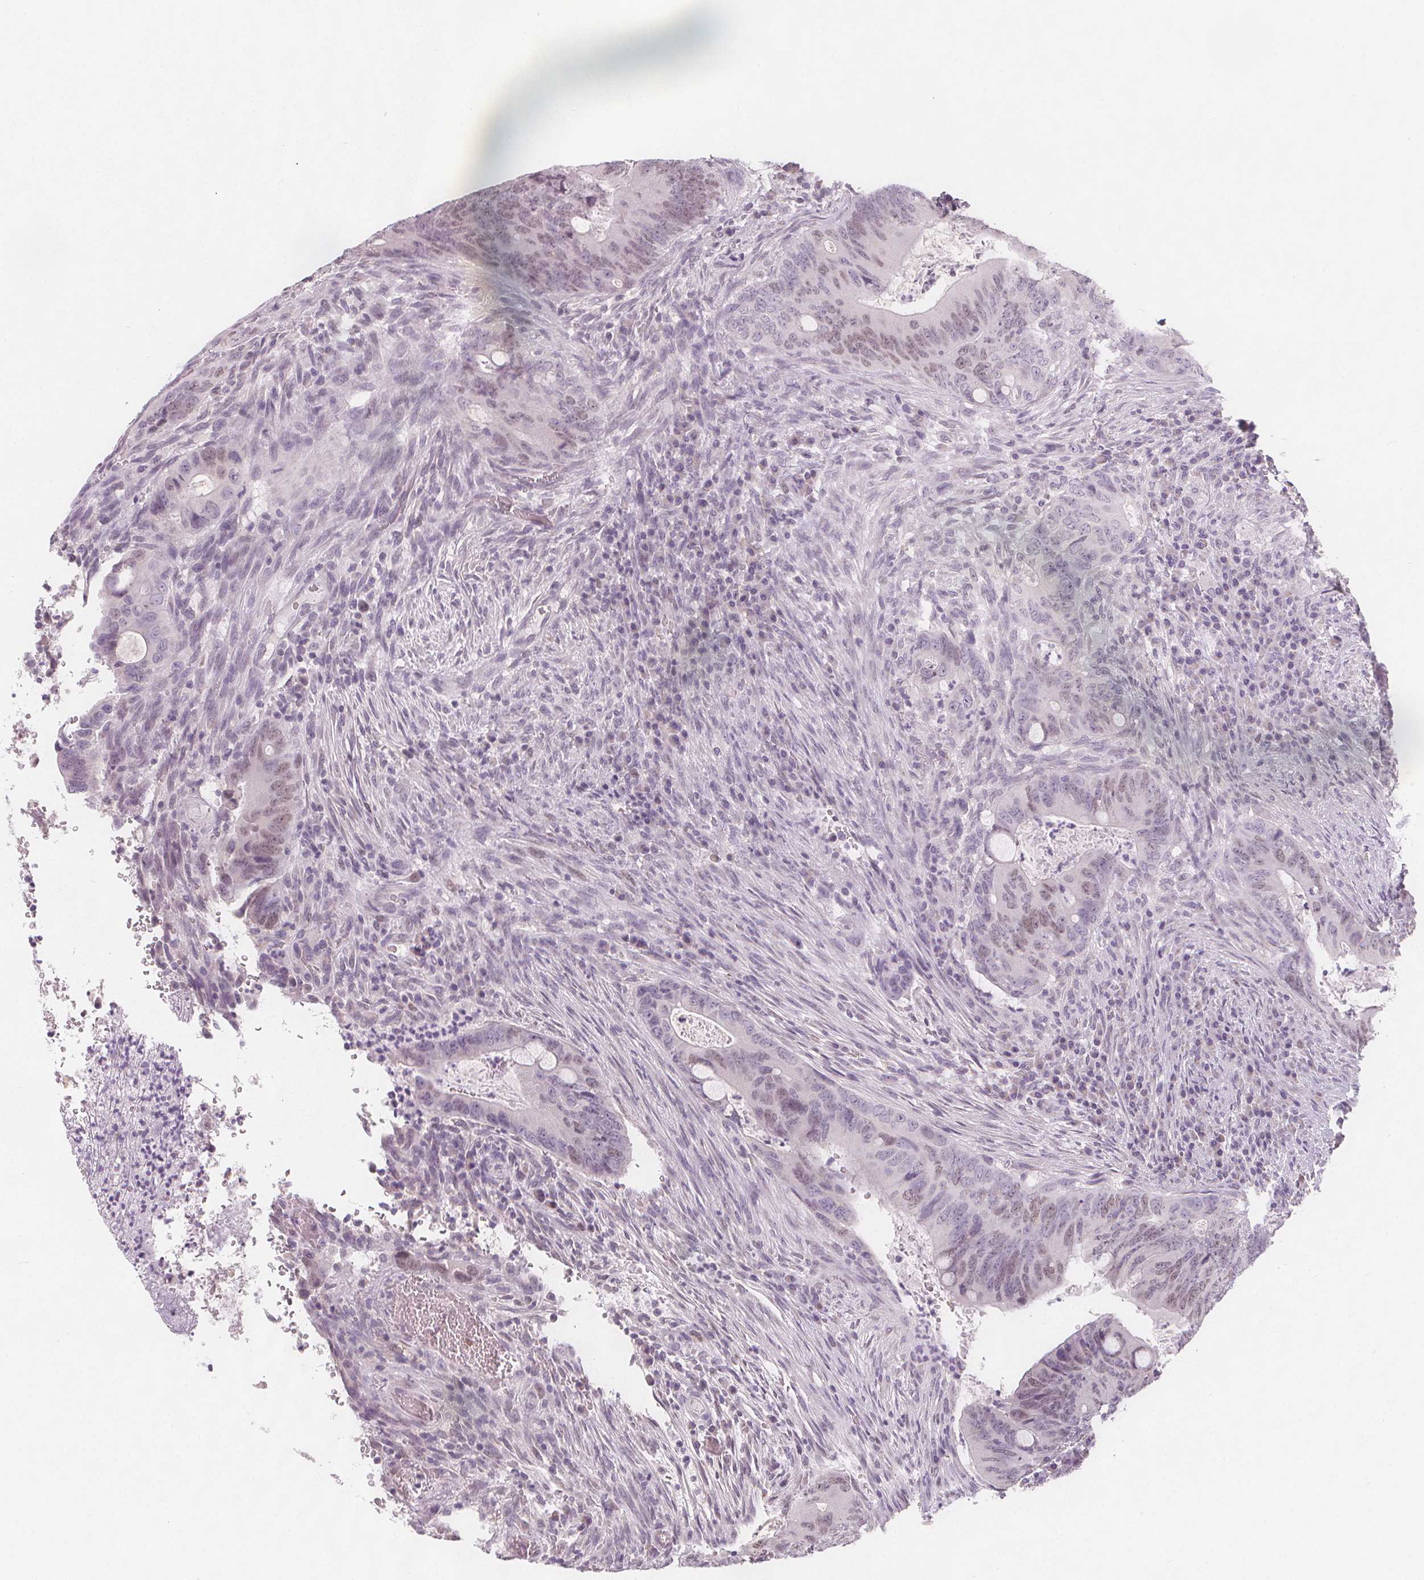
{"staining": {"intensity": "weak", "quantity": "<25%", "location": "nuclear"}, "tissue": "colorectal cancer", "cell_type": "Tumor cells", "image_type": "cancer", "snomed": [{"axis": "morphology", "description": "Adenocarcinoma, NOS"}, {"axis": "topography", "description": "Colon"}], "caption": "An immunohistochemistry (IHC) photomicrograph of adenocarcinoma (colorectal) is shown. There is no staining in tumor cells of adenocarcinoma (colorectal). (Immunohistochemistry (ihc), brightfield microscopy, high magnification).", "gene": "TIPIN", "patient": {"sex": "female", "age": 74}}